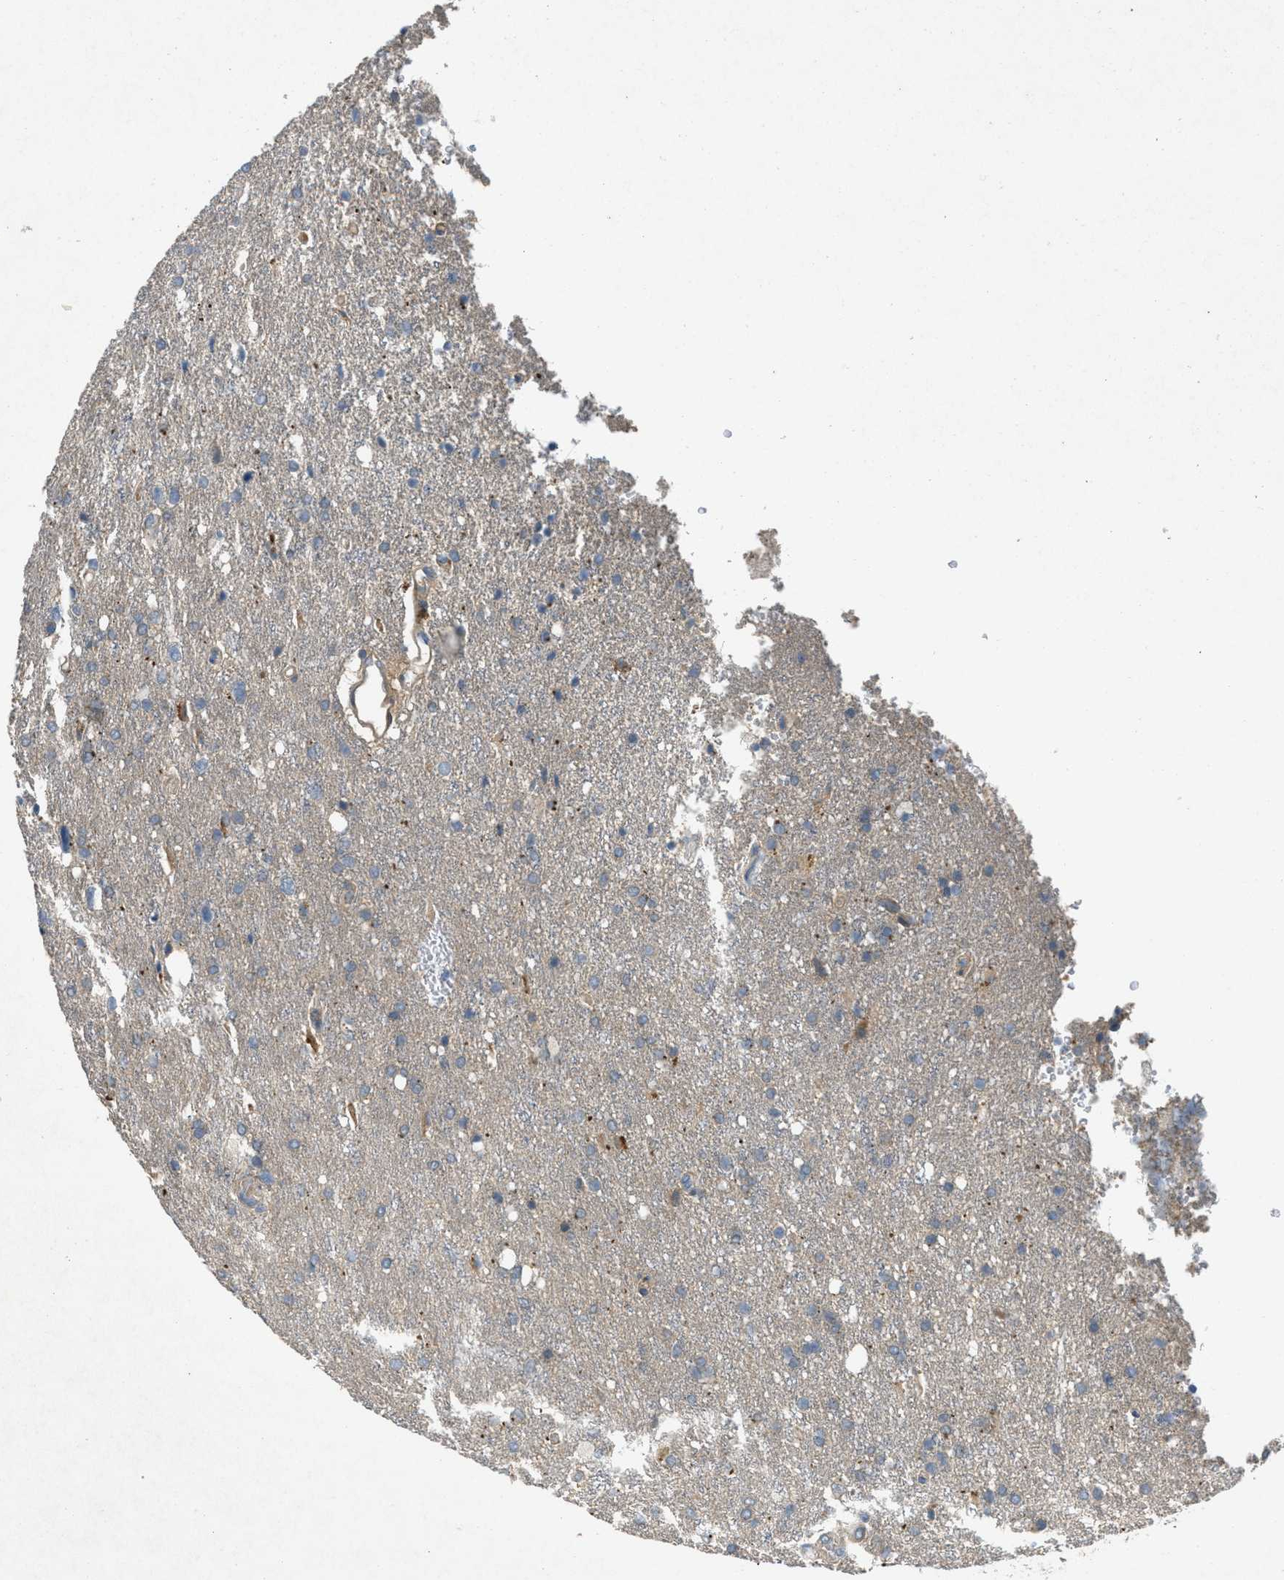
{"staining": {"intensity": "negative", "quantity": "none", "location": "none"}, "tissue": "glioma", "cell_type": "Tumor cells", "image_type": "cancer", "snomed": [{"axis": "morphology", "description": "Glioma, malignant, High grade"}, {"axis": "topography", "description": "Brain"}], "caption": "An image of human glioma is negative for staining in tumor cells.", "gene": "ADCY6", "patient": {"sex": "female", "age": 58}}